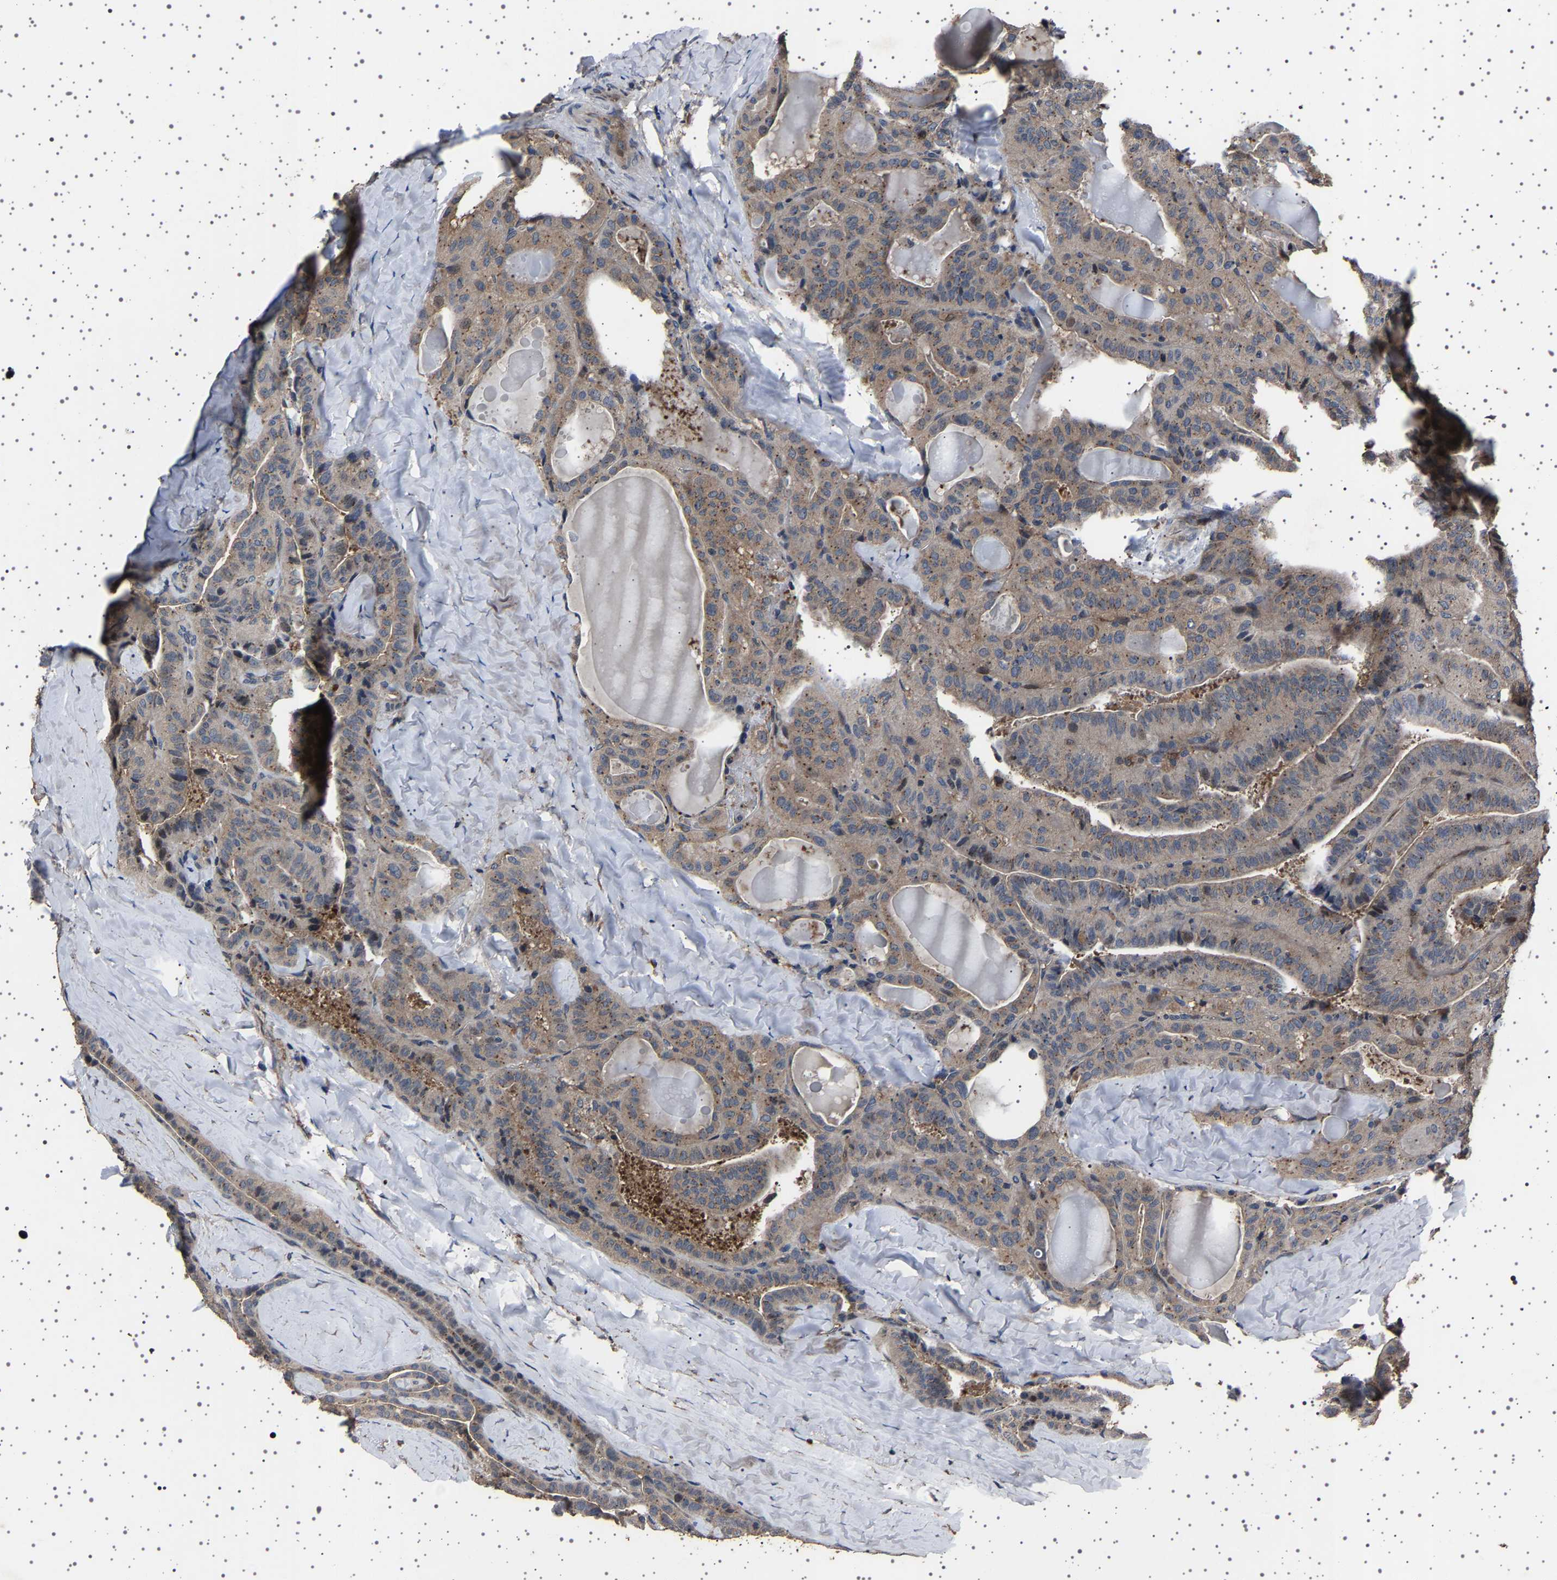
{"staining": {"intensity": "weak", "quantity": ">75%", "location": "cytoplasmic/membranous"}, "tissue": "thyroid cancer", "cell_type": "Tumor cells", "image_type": "cancer", "snomed": [{"axis": "morphology", "description": "Papillary adenocarcinoma, NOS"}, {"axis": "topography", "description": "Thyroid gland"}], "caption": "This is a histology image of immunohistochemistry staining of thyroid cancer, which shows weak positivity in the cytoplasmic/membranous of tumor cells.", "gene": "NCKAP1", "patient": {"sex": "male", "age": 77}}